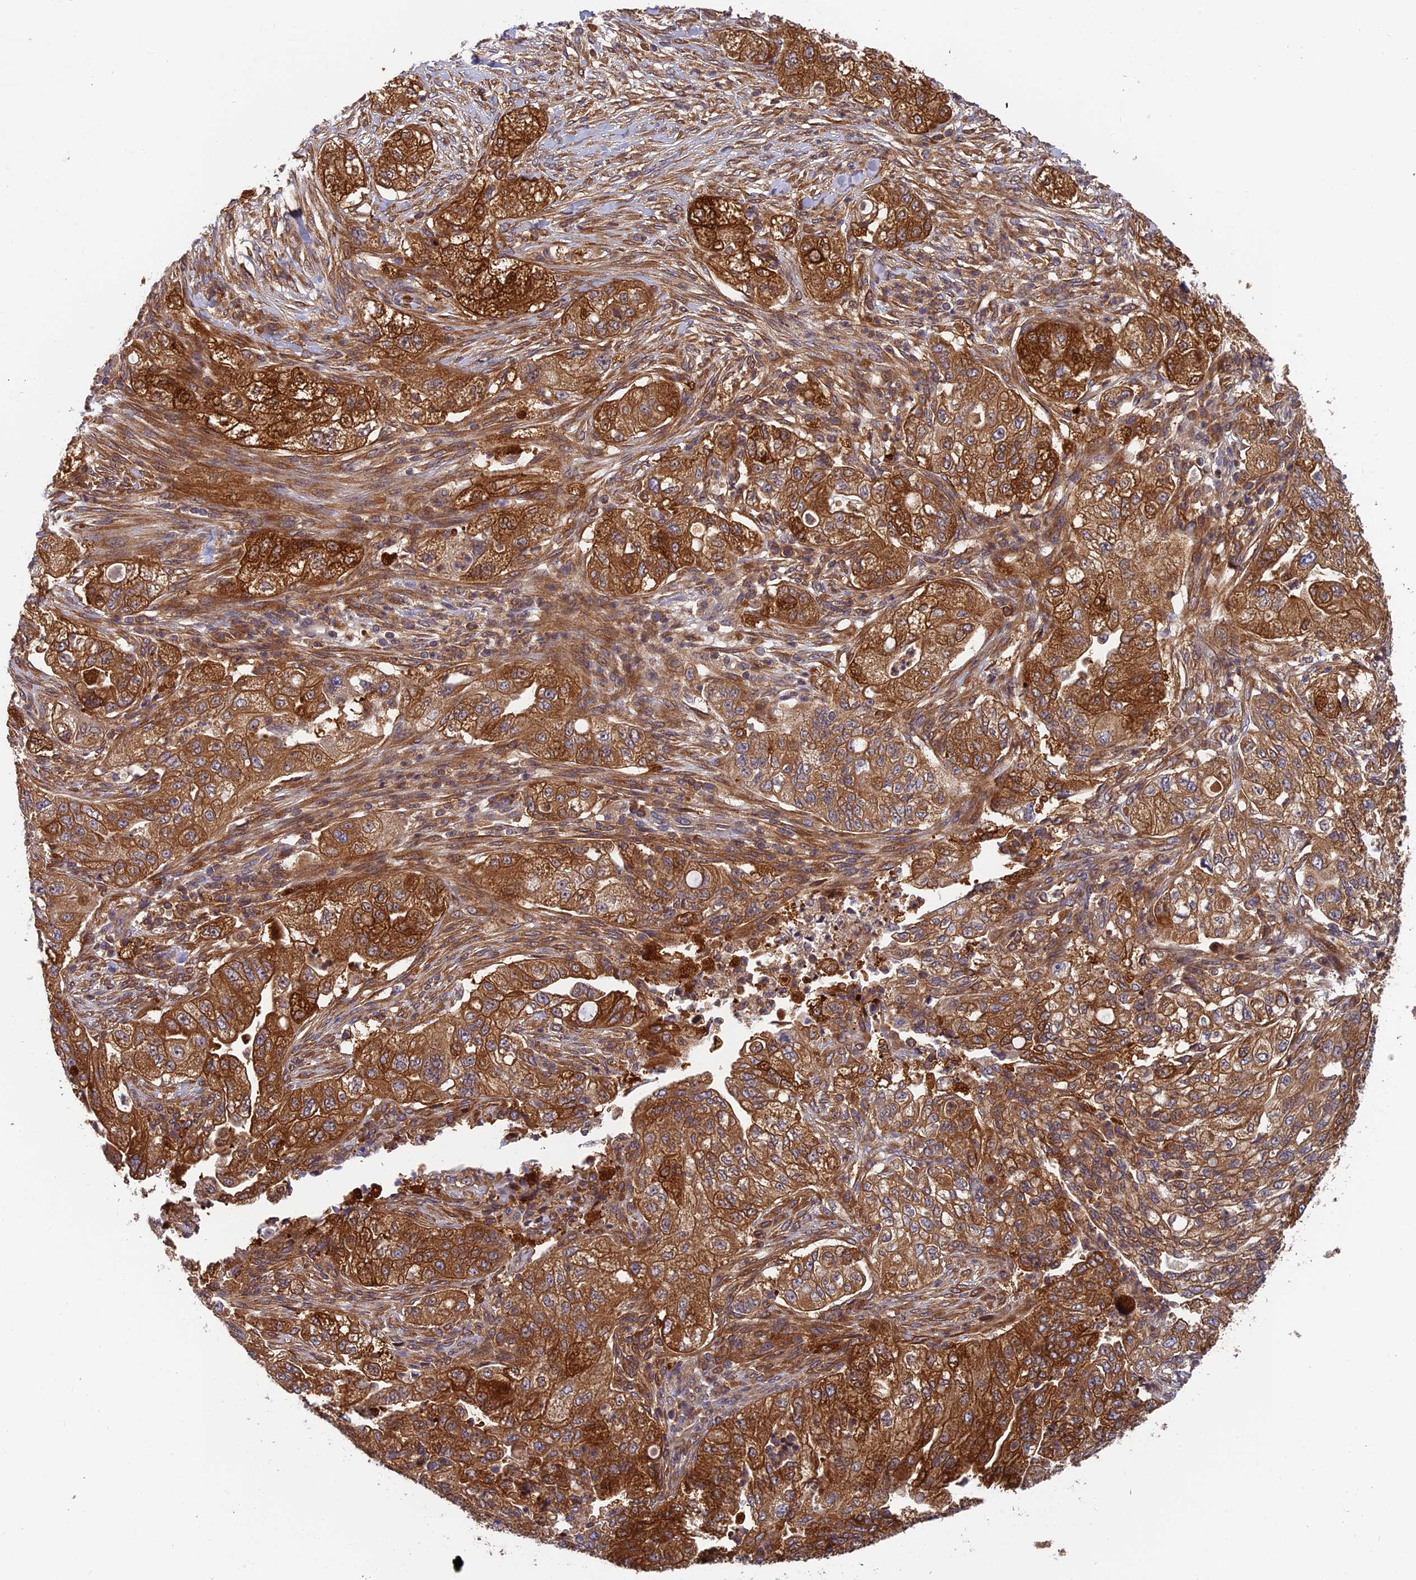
{"staining": {"intensity": "strong", "quantity": ">75%", "location": "cytoplasmic/membranous"}, "tissue": "pancreatic cancer", "cell_type": "Tumor cells", "image_type": "cancer", "snomed": [{"axis": "morphology", "description": "Adenocarcinoma, NOS"}, {"axis": "topography", "description": "Pancreas"}], "caption": "A brown stain labels strong cytoplasmic/membranous expression of a protein in human adenocarcinoma (pancreatic) tumor cells. (DAB (3,3'-diaminobenzidine) IHC with brightfield microscopy, high magnification).", "gene": "IPO5", "patient": {"sex": "female", "age": 78}}